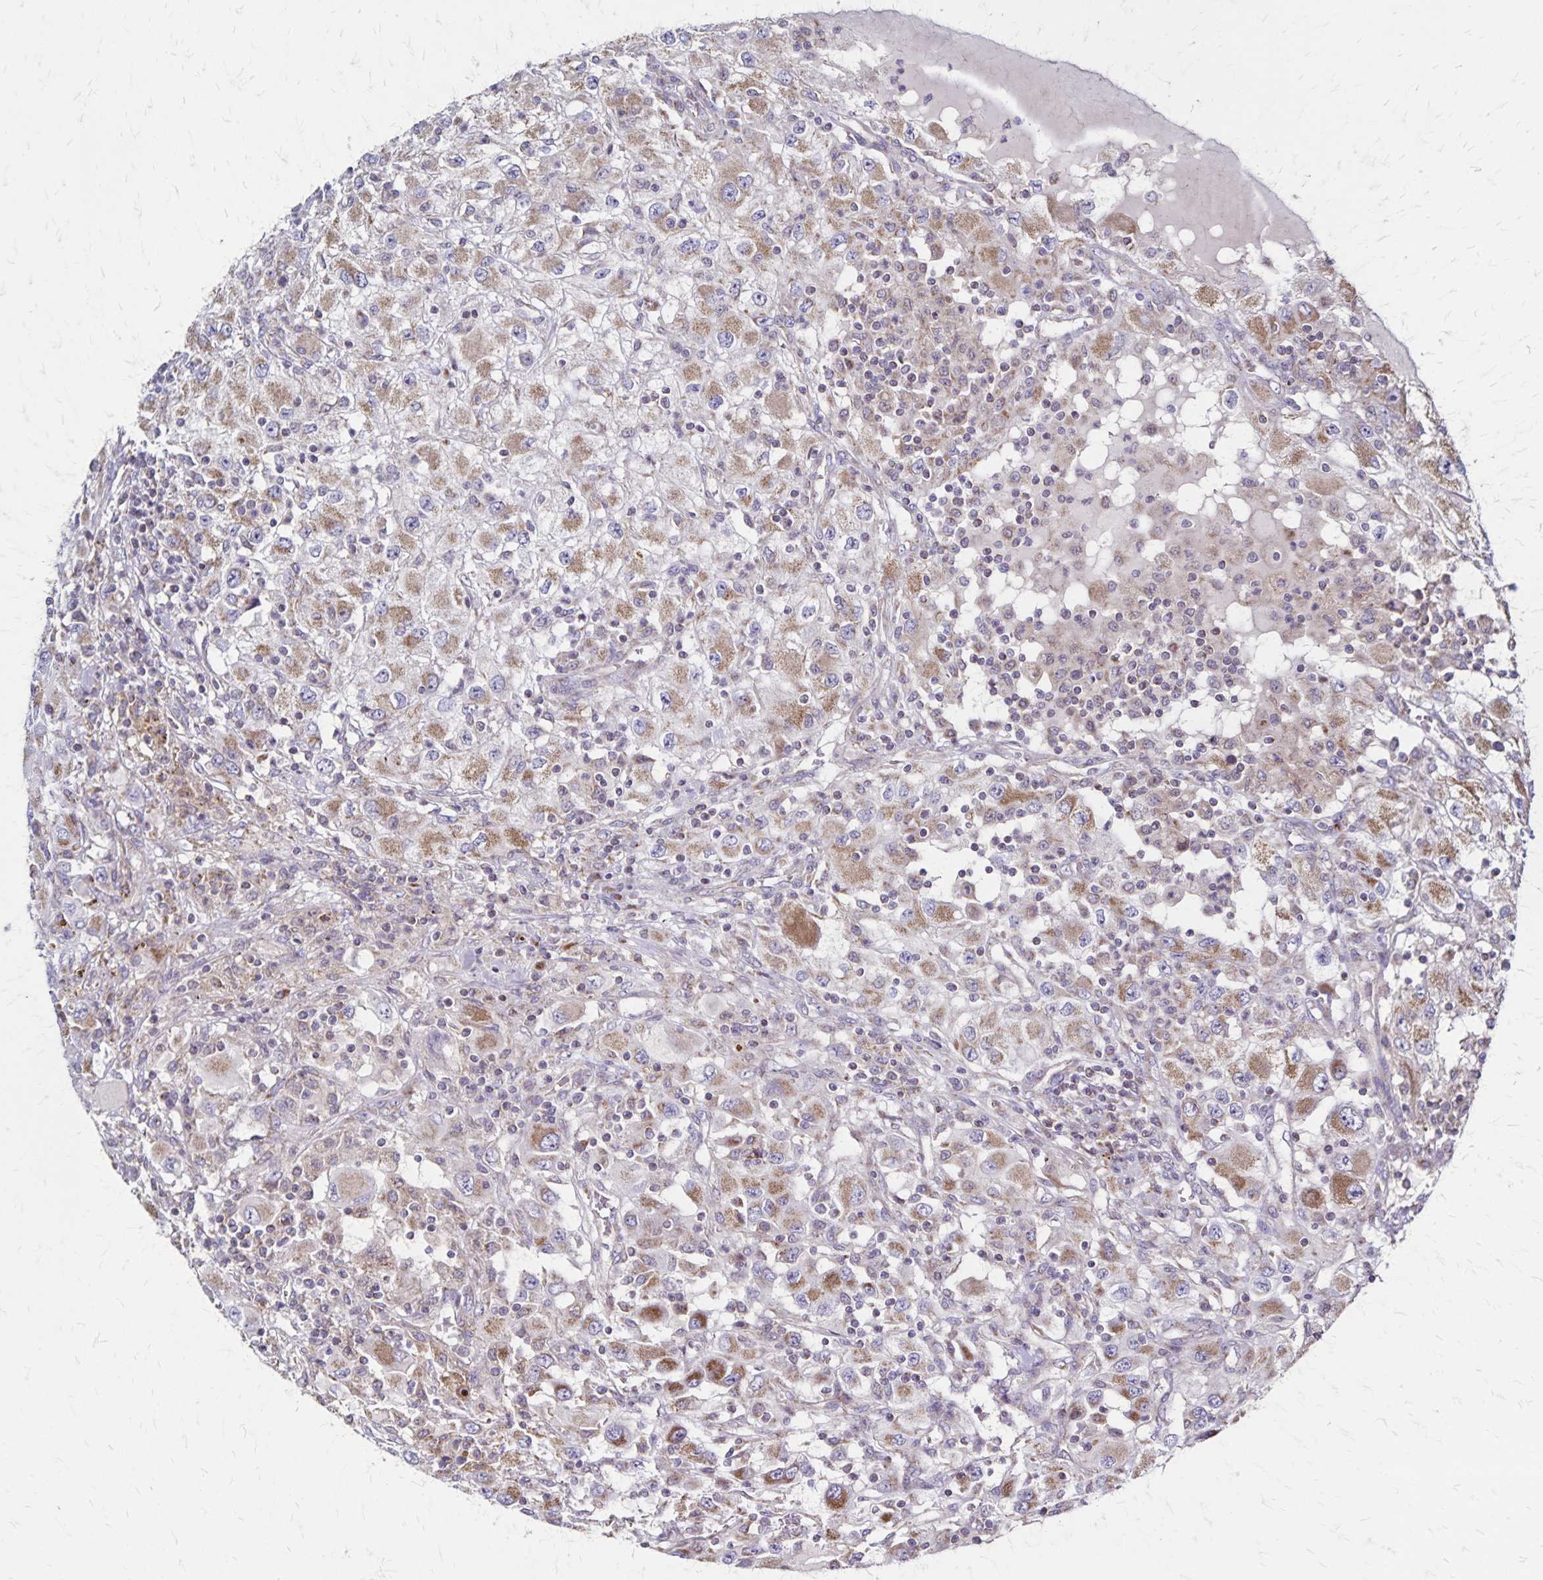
{"staining": {"intensity": "moderate", "quantity": "25%-75%", "location": "cytoplasmic/membranous"}, "tissue": "renal cancer", "cell_type": "Tumor cells", "image_type": "cancer", "snomed": [{"axis": "morphology", "description": "Adenocarcinoma, NOS"}, {"axis": "topography", "description": "Kidney"}], "caption": "Immunohistochemical staining of human renal adenocarcinoma shows moderate cytoplasmic/membranous protein staining in about 25%-75% of tumor cells.", "gene": "NFS1", "patient": {"sex": "female", "age": 67}}